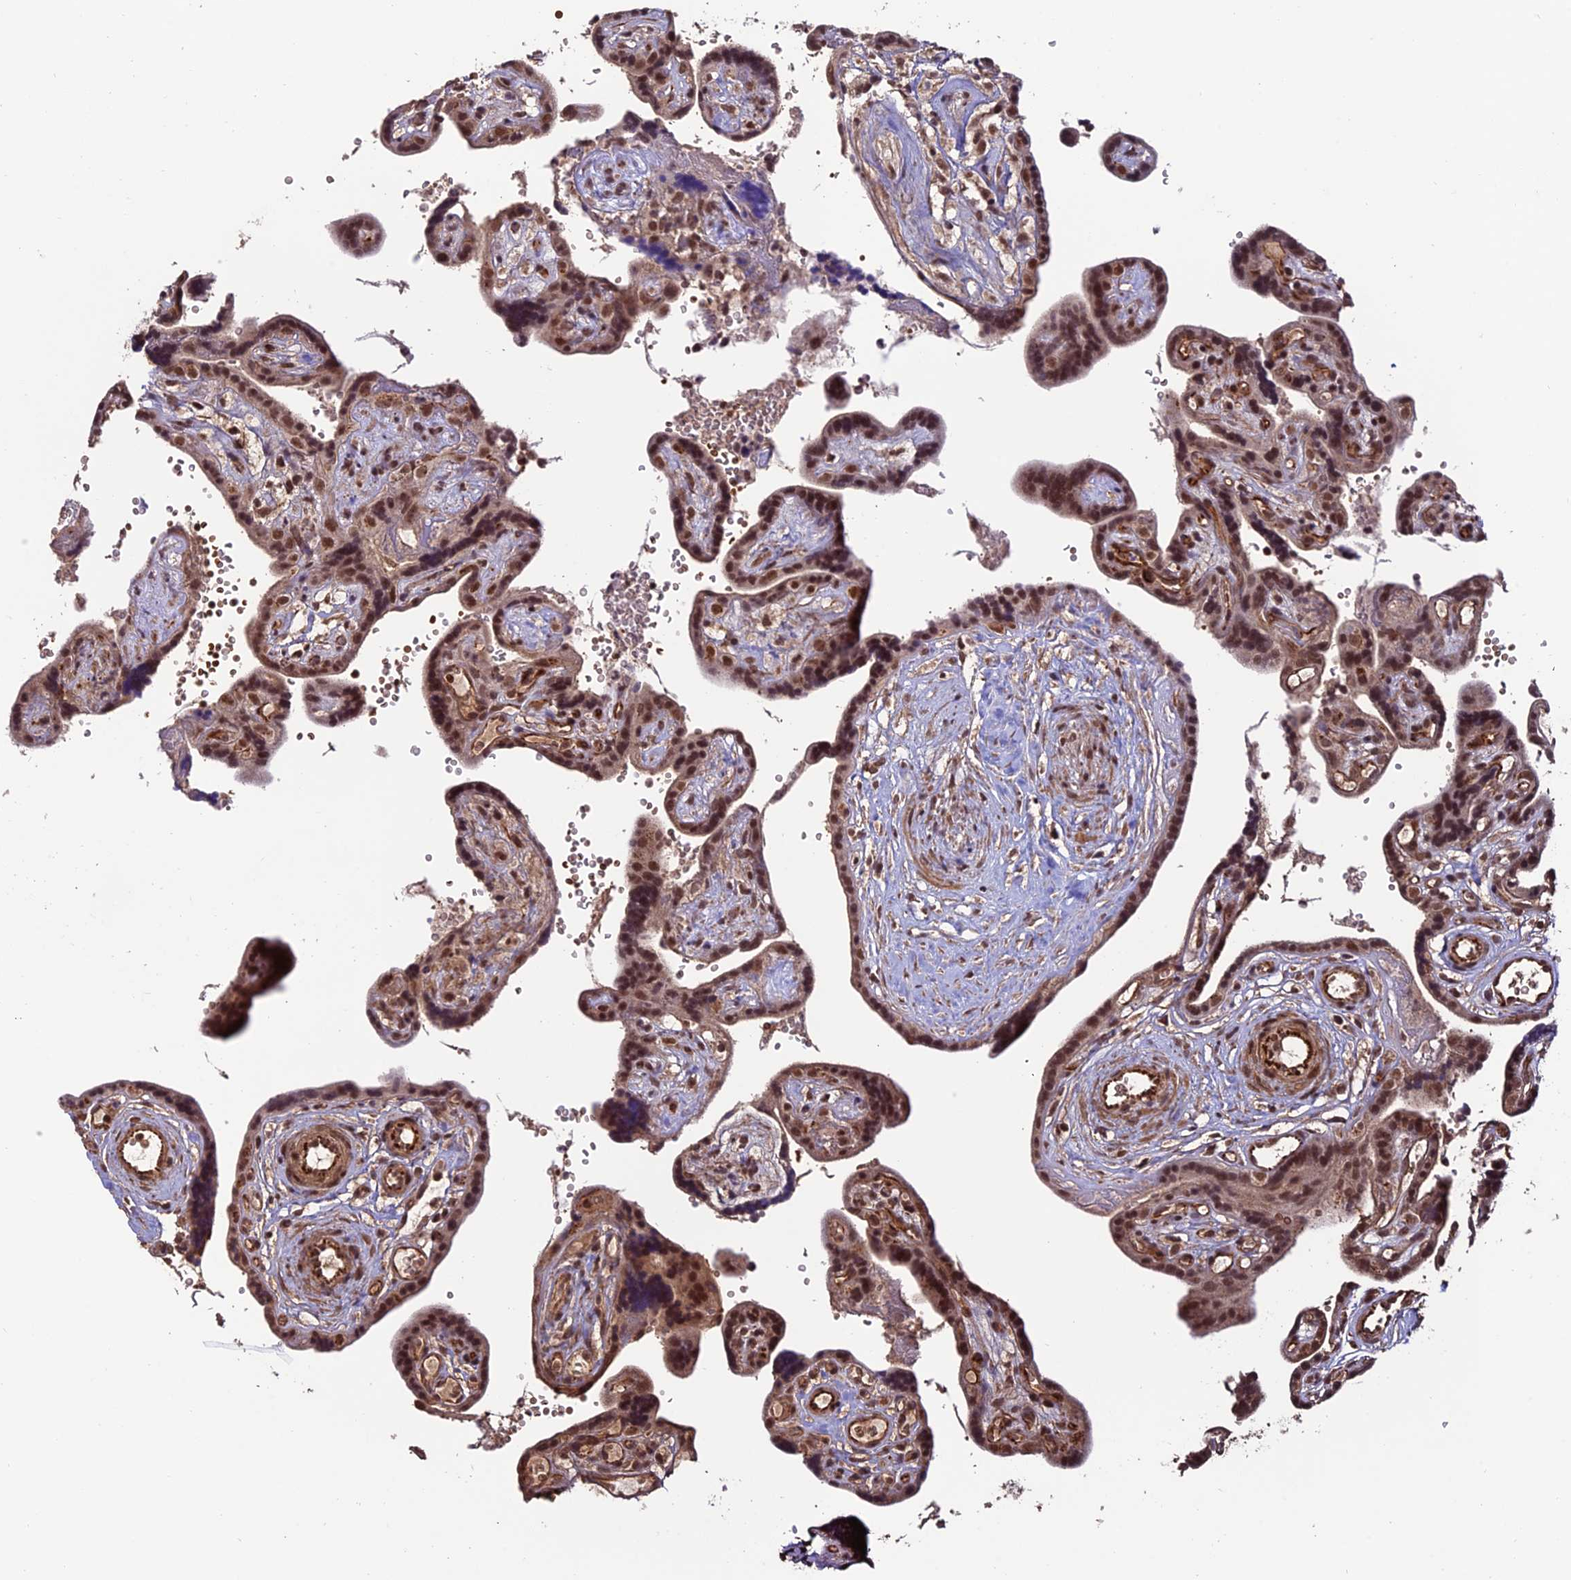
{"staining": {"intensity": "strong", "quantity": ">75%", "location": "cytoplasmic/membranous,nuclear"}, "tissue": "placenta", "cell_type": "Decidual cells", "image_type": "normal", "snomed": [{"axis": "morphology", "description": "Normal tissue, NOS"}, {"axis": "topography", "description": "Placenta"}], "caption": "About >75% of decidual cells in unremarkable placenta show strong cytoplasmic/membranous,nuclear protein staining as visualized by brown immunohistochemical staining.", "gene": "CABIN1", "patient": {"sex": "female", "age": 30}}